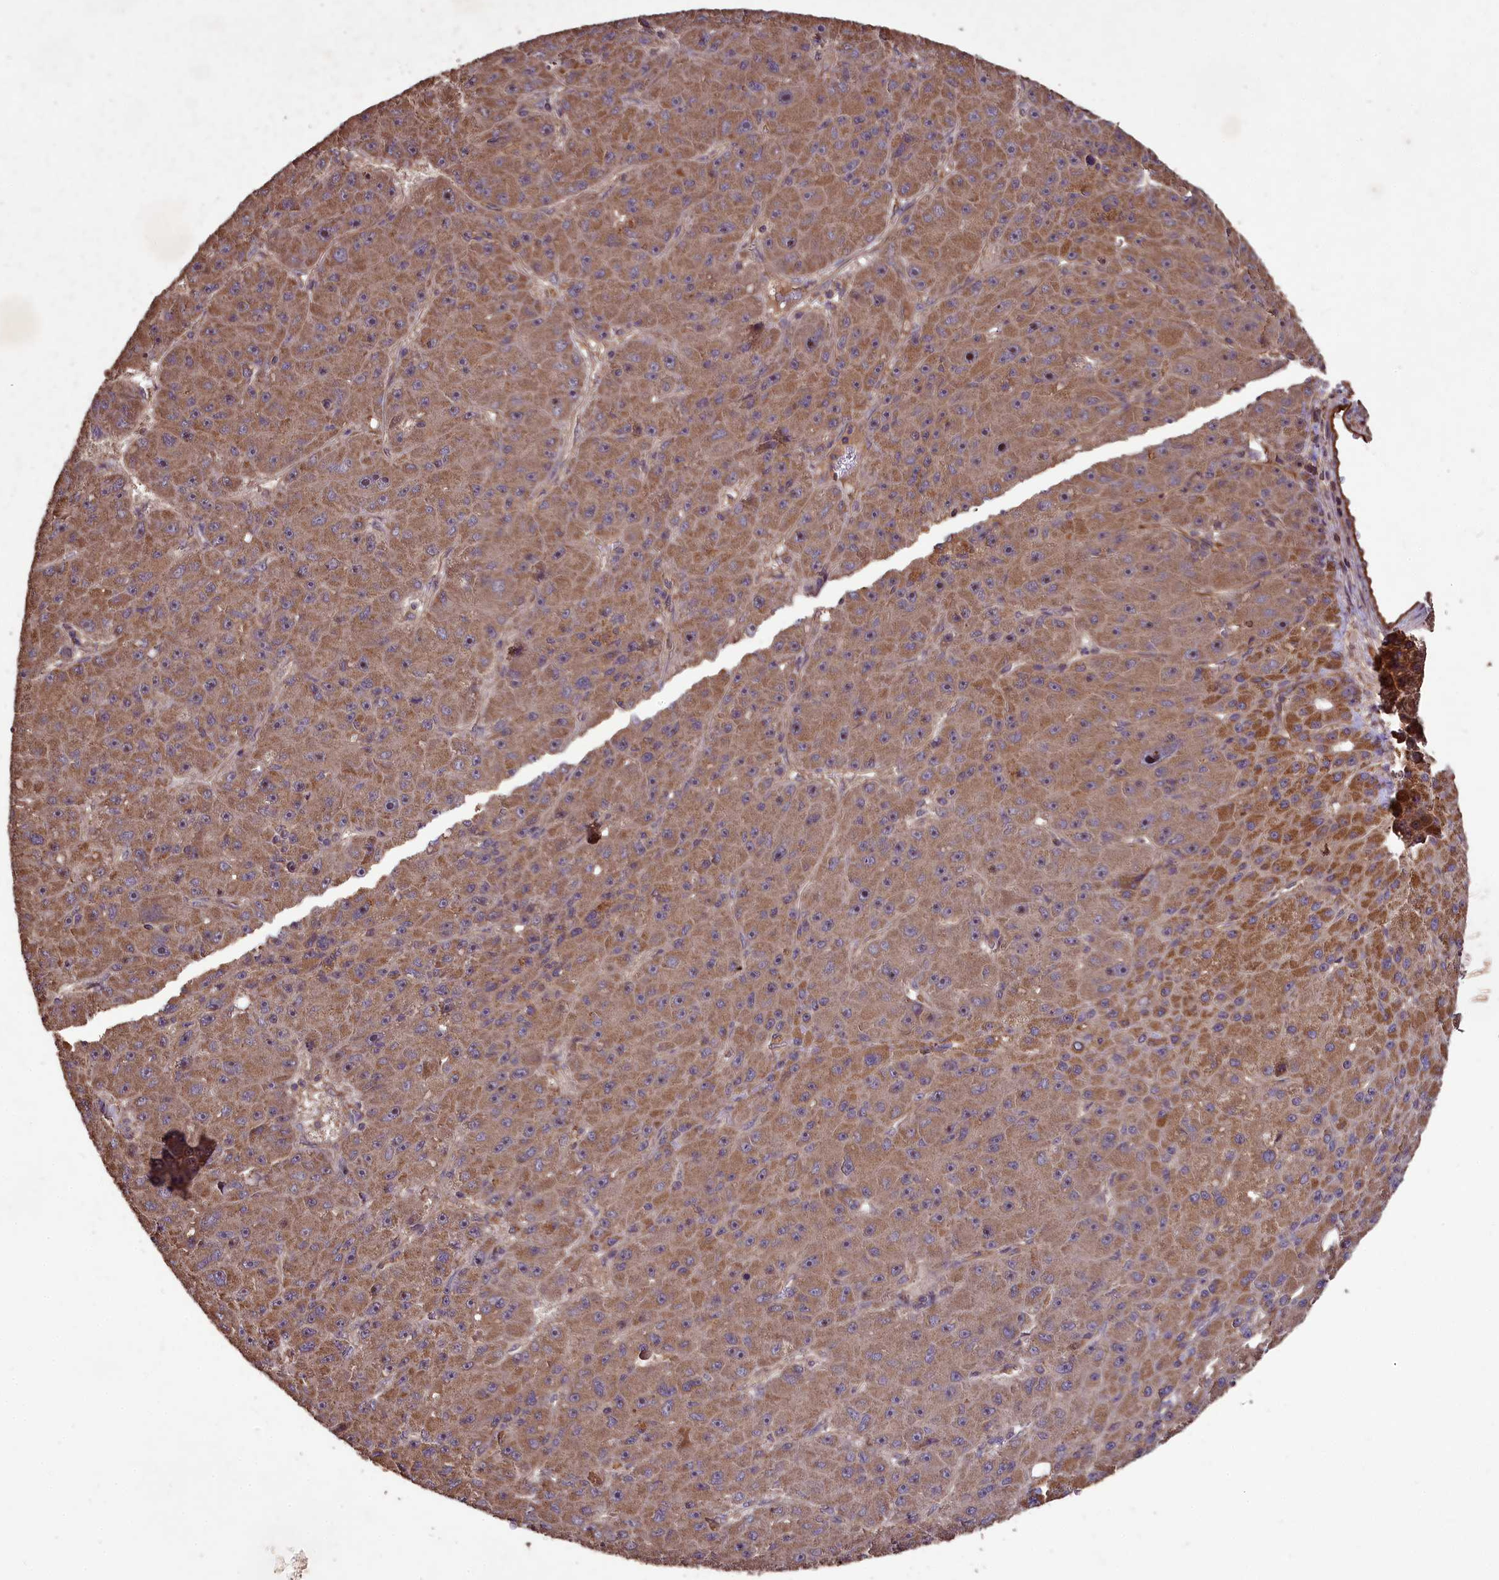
{"staining": {"intensity": "moderate", "quantity": ">75%", "location": "cytoplasmic/membranous"}, "tissue": "liver cancer", "cell_type": "Tumor cells", "image_type": "cancer", "snomed": [{"axis": "morphology", "description": "Carcinoma, Hepatocellular, NOS"}, {"axis": "topography", "description": "Liver"}], "caption": "Liver cancer stained for a protein exhibits moderate cytoplasmic/membranous positivity in tumor cells.", "gene": "TTLL10", "patient": {"sex": "male", "age": 67}}